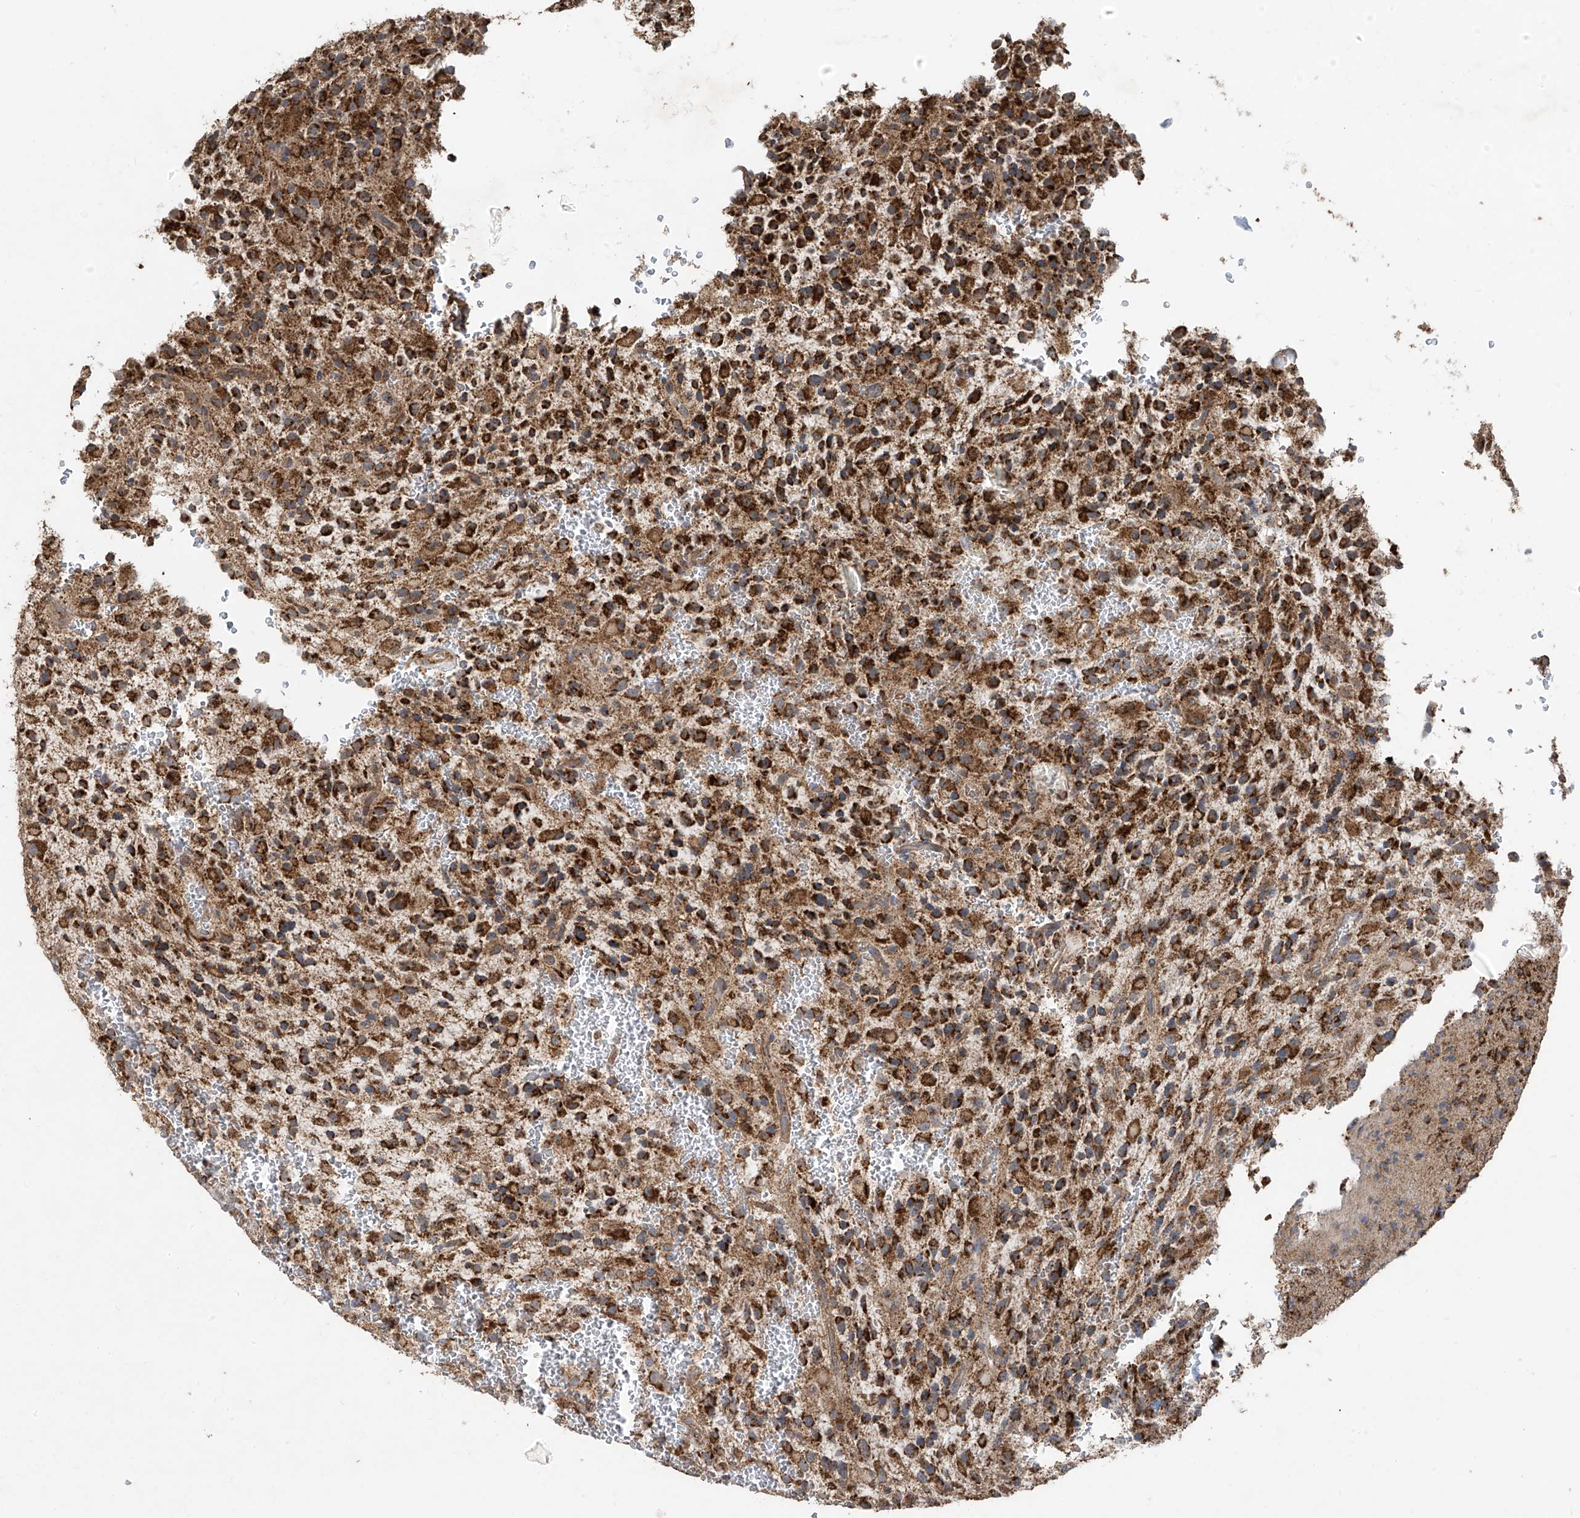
{"staining": {"intensity": "strong", "quantity": ">75%", "location": "cytoplasmic/membranous"}, "tissue": "glioma", "cell_type": "Tumor cells", "image_type": "cancer", "snomed": [{"axis": "morphology", "description": "Glioma, malignant, High grade"}, {"axis": "topography", "description": "Brain"}], "caption": "Malignant glioma (high-grade) was stained to show a protein in brown. There is high levels of strong cytoplasmic/membranous positivity in approximately >75% of tumor cells.", "gene": "UQCC1", "patient": {"sex": "male", "age": 34}}